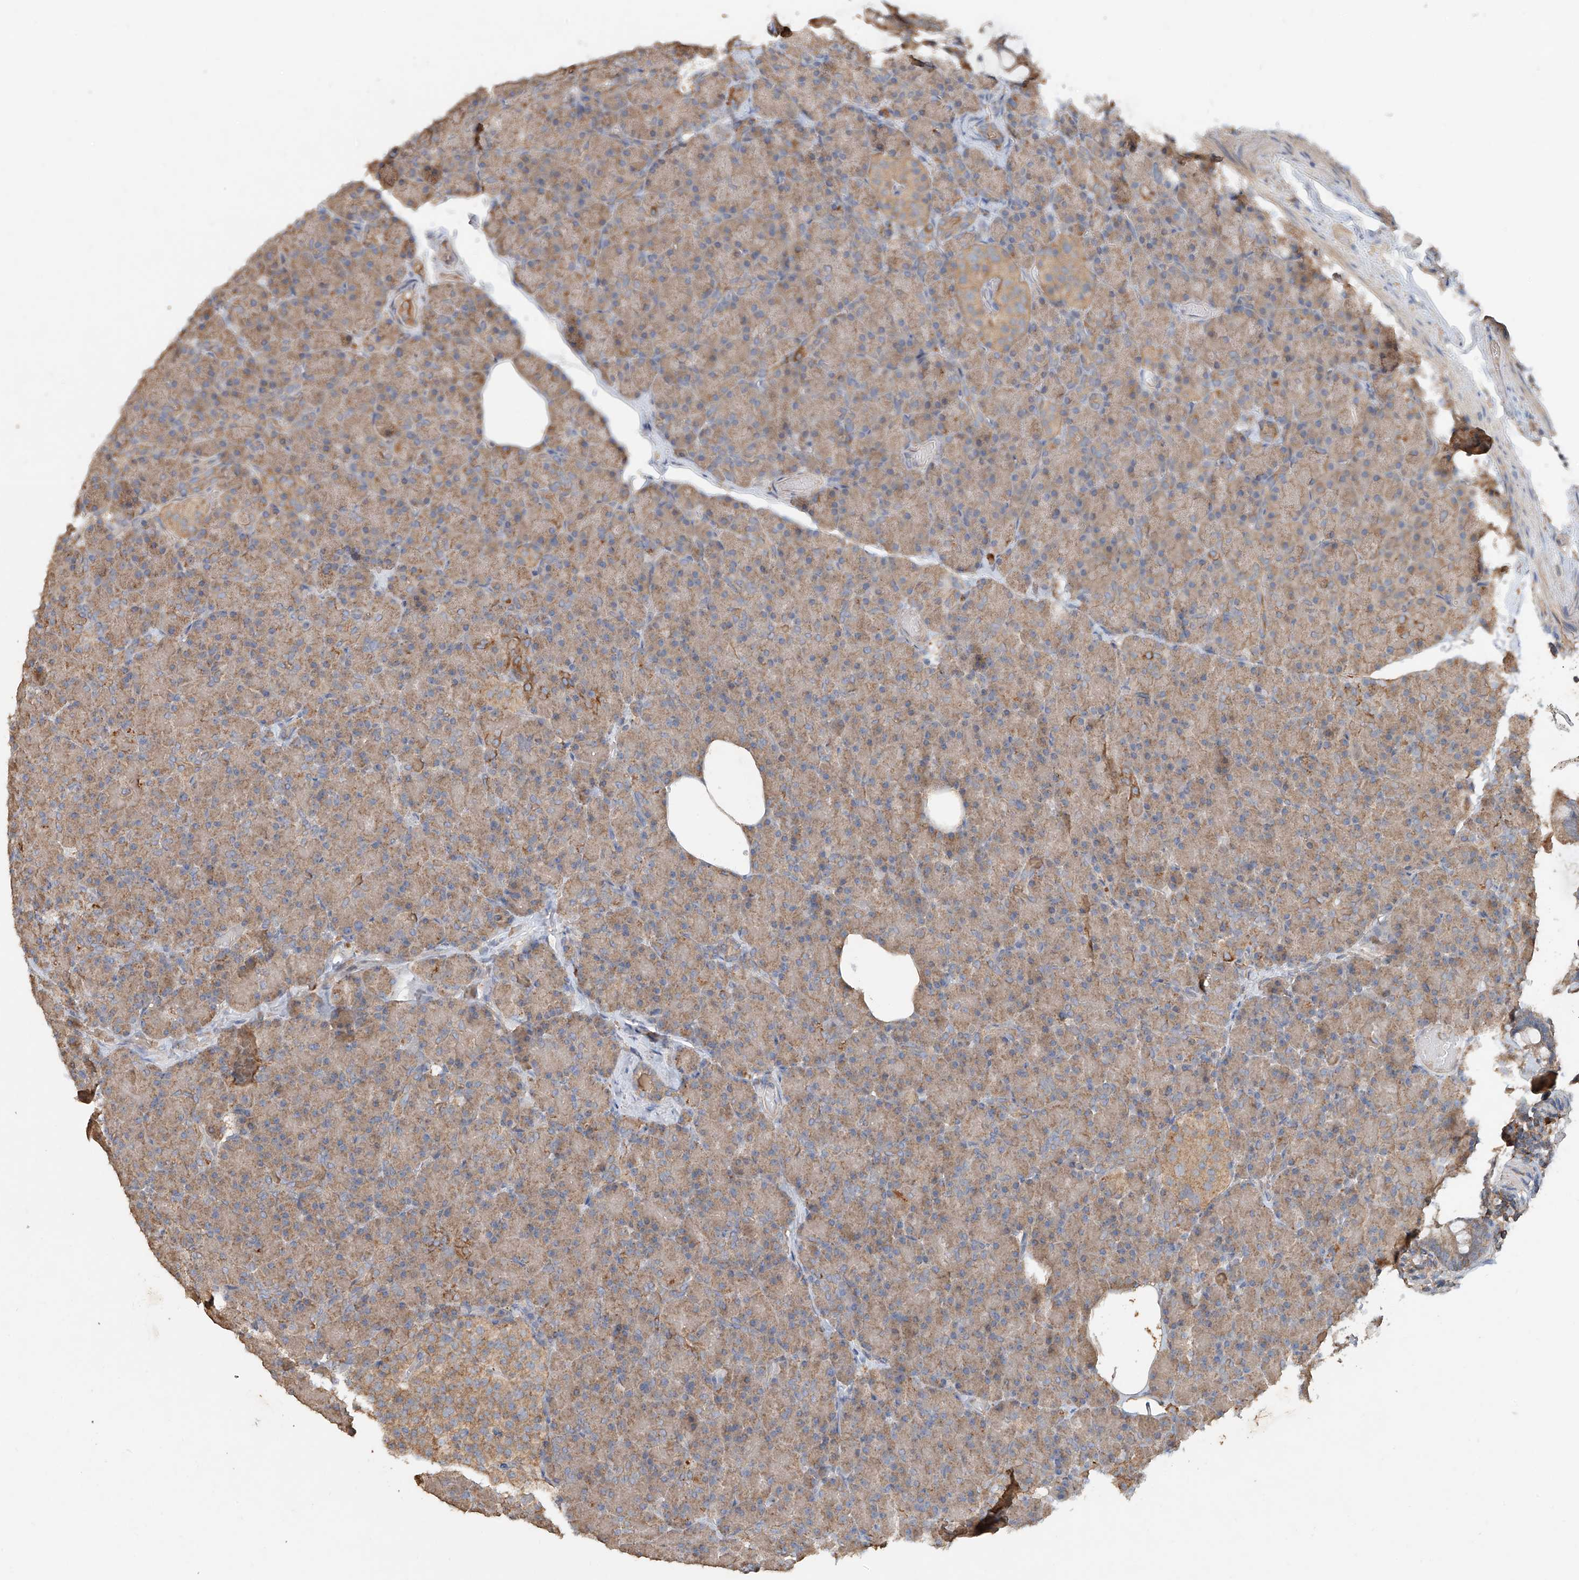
{"staining": {"intensity": "moderate", "quantity": ">75%", "location": "cytoplasmic/membranous"}, "tissue": "pancreas", "cell_type": "Exocrine glandular cells", "image_type": "normal", "snomed": [{"axis": "morphology", "description": "Normal tissue, NOS"}, {"axis": "topography", "description": "Pancreas"}], "caption": "Exocrine glandular cells exhibit moderate cytoplasmic/membranous expression in about >75% of cells in benign pancreas.", "gene": "GNB1L", "patient": {"sex": "female", "age": 43}}